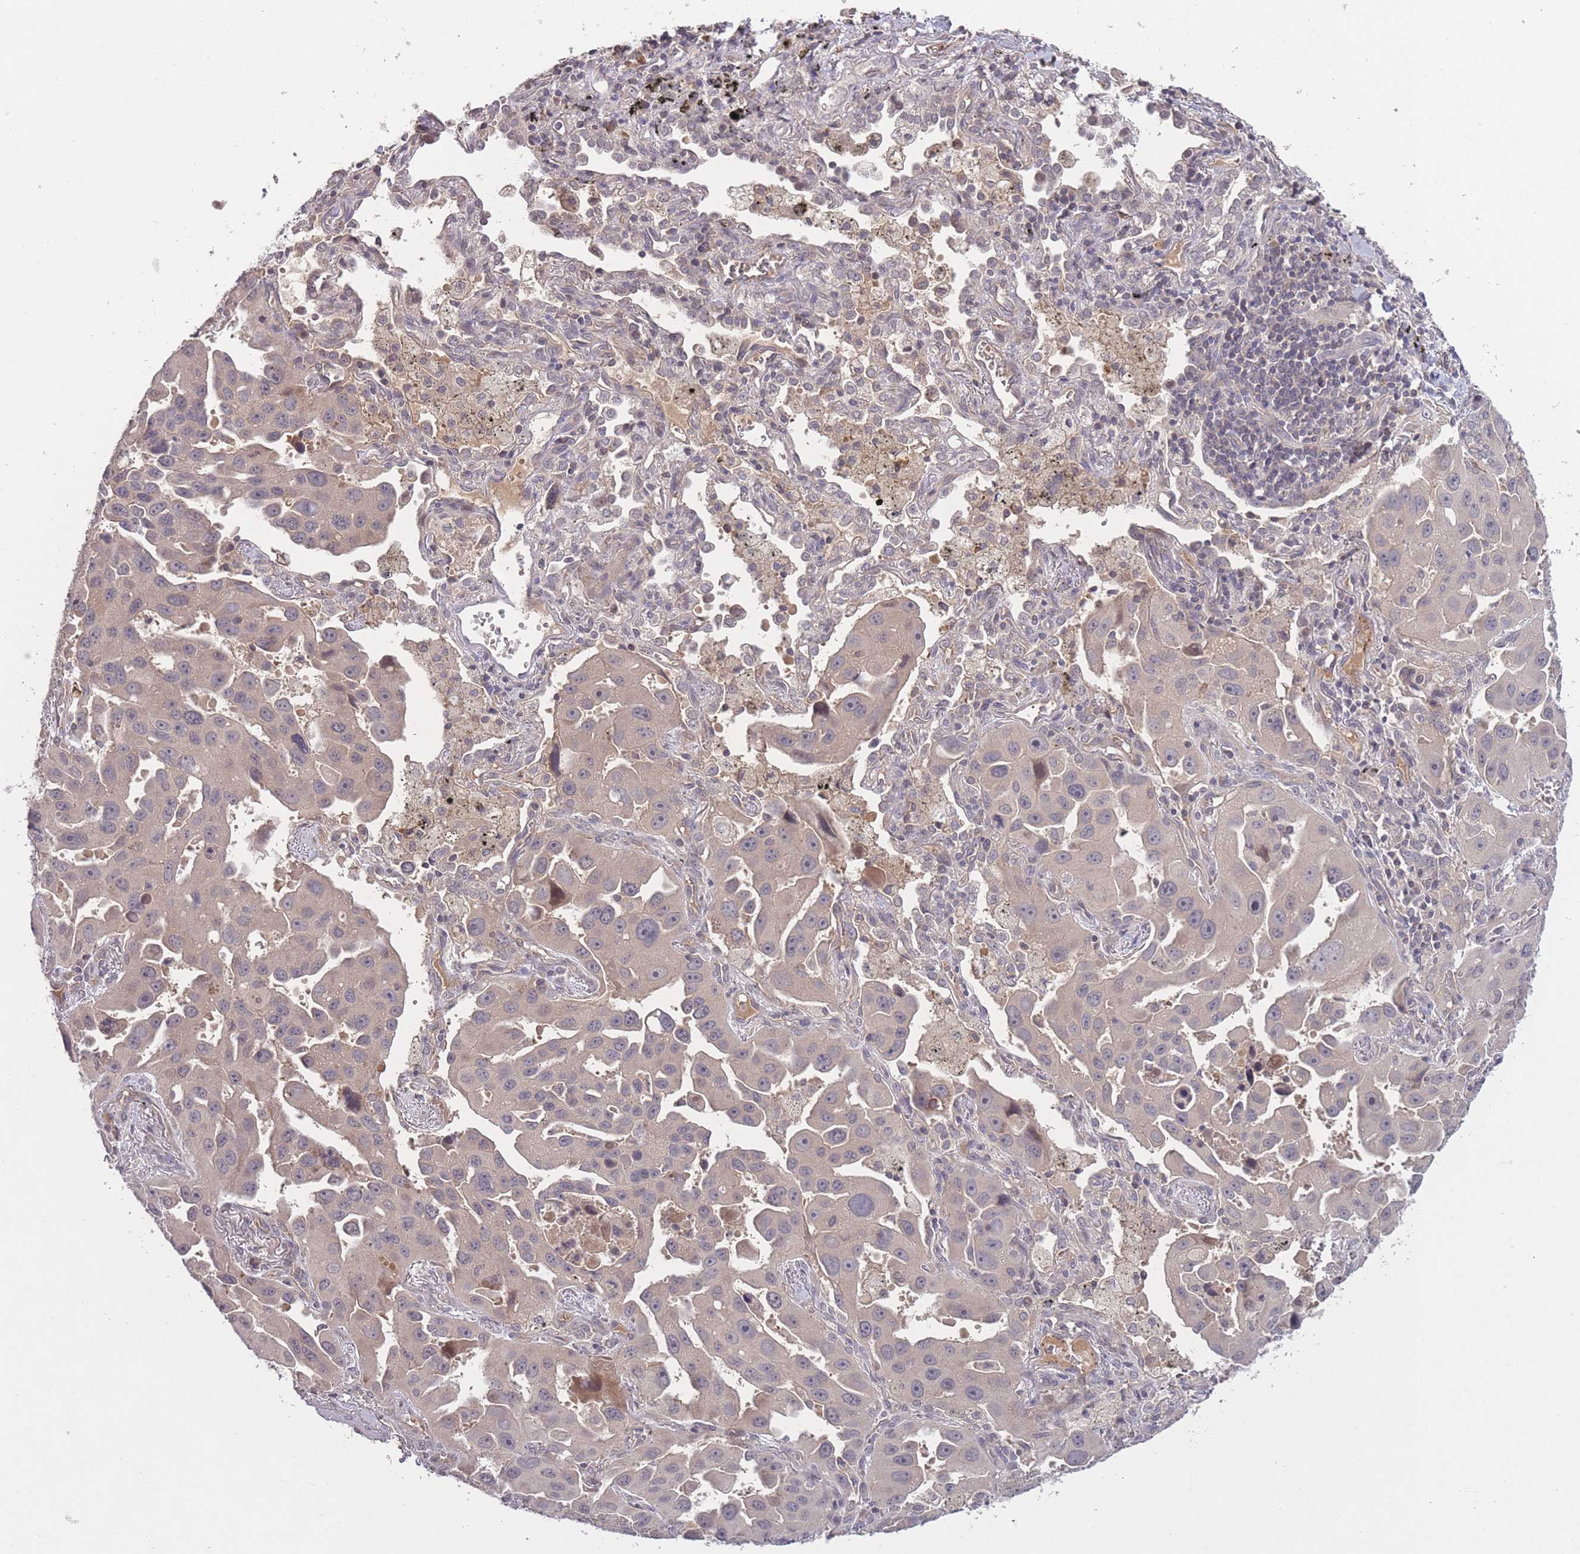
{"staining": {"intensity": "negative", "quantity": "none", "location": "none"}, "tissue": "lung cancer", "cell_type": "Tumor cells", "image_type": "cancer", "snomed": [{"axis": "morphology", "description": "Adenocarcinoma, NOS"}, {"axis": "topography", "description": "Lung"}], "caption": "A high-resolution photomicrograph shows immunohistochemistry (IHC) staining of lung cancer, which displays no significant expression in tumor cells.", "gene": "ADCYAP1R1", "patient": {"sex": "male", "age": 66}}